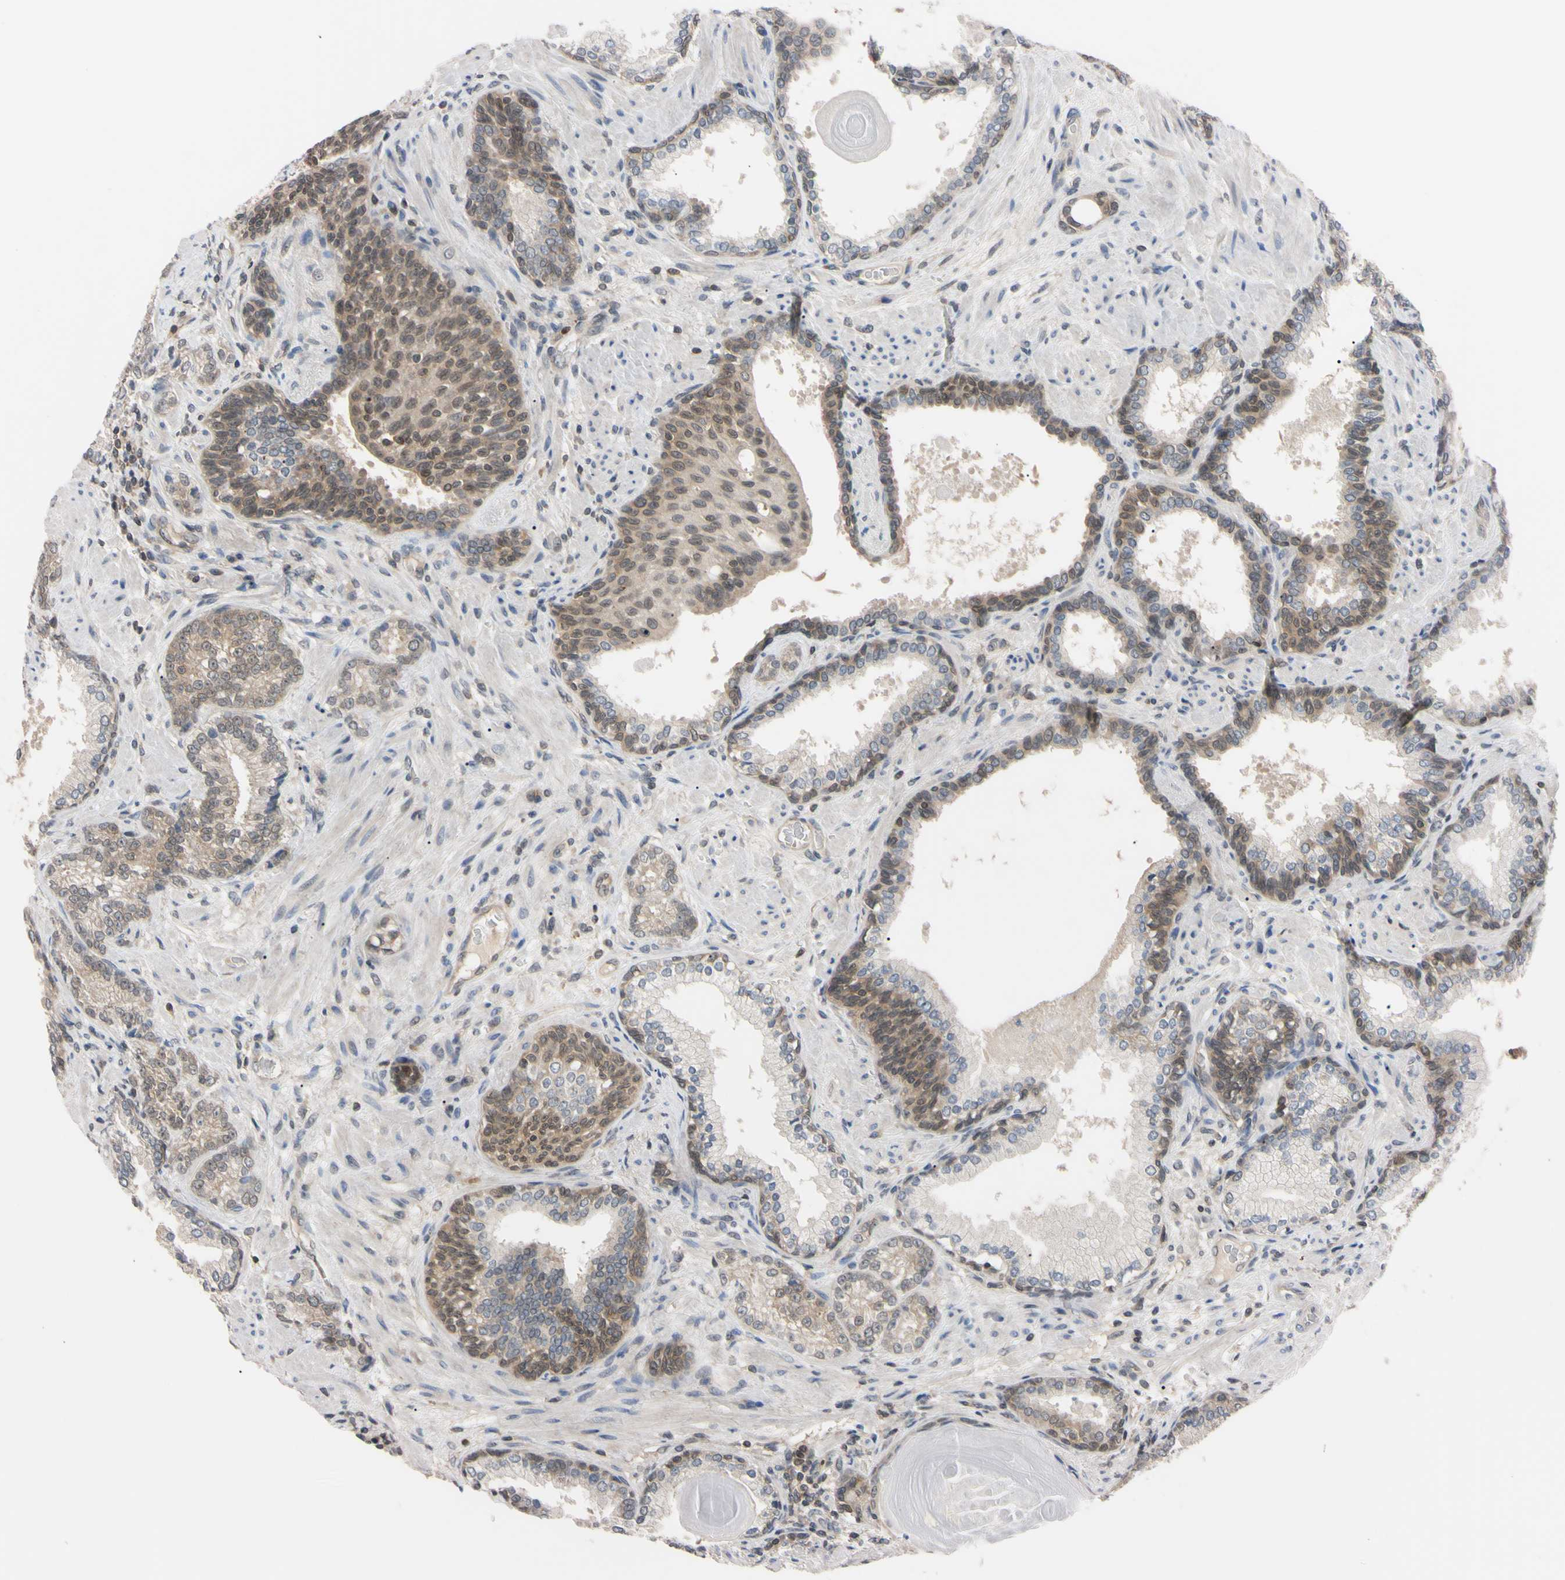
{"staining": {"intensity": "weak", "quantity": ">75%", "location": "cytoplasmic/membranous"}, "tissue": "prostate cancer", "cell_type": "Tumor cells", "image_type": "cancer", "snomed": [{"axis": "morphology", "description": "Adenocarcinoma, High grade"}, {"axis": "topography", "description": "Prostate"}], "caption": "An immunohistochemistry (IHC) image of tumor tissue is shown. Protein staining in brown shows weak cytoplasmic/membranous positivity in prostate adenocarcinoma (high-grade) within tumor cells. The staining was performed using DAB to visualize the protein expression in brown, while the nuclei were stained in blue with hematoxylin (Magnification: 20x).", "gene": "UBE2I", "patient": {"sex": "male", "age": 61}}